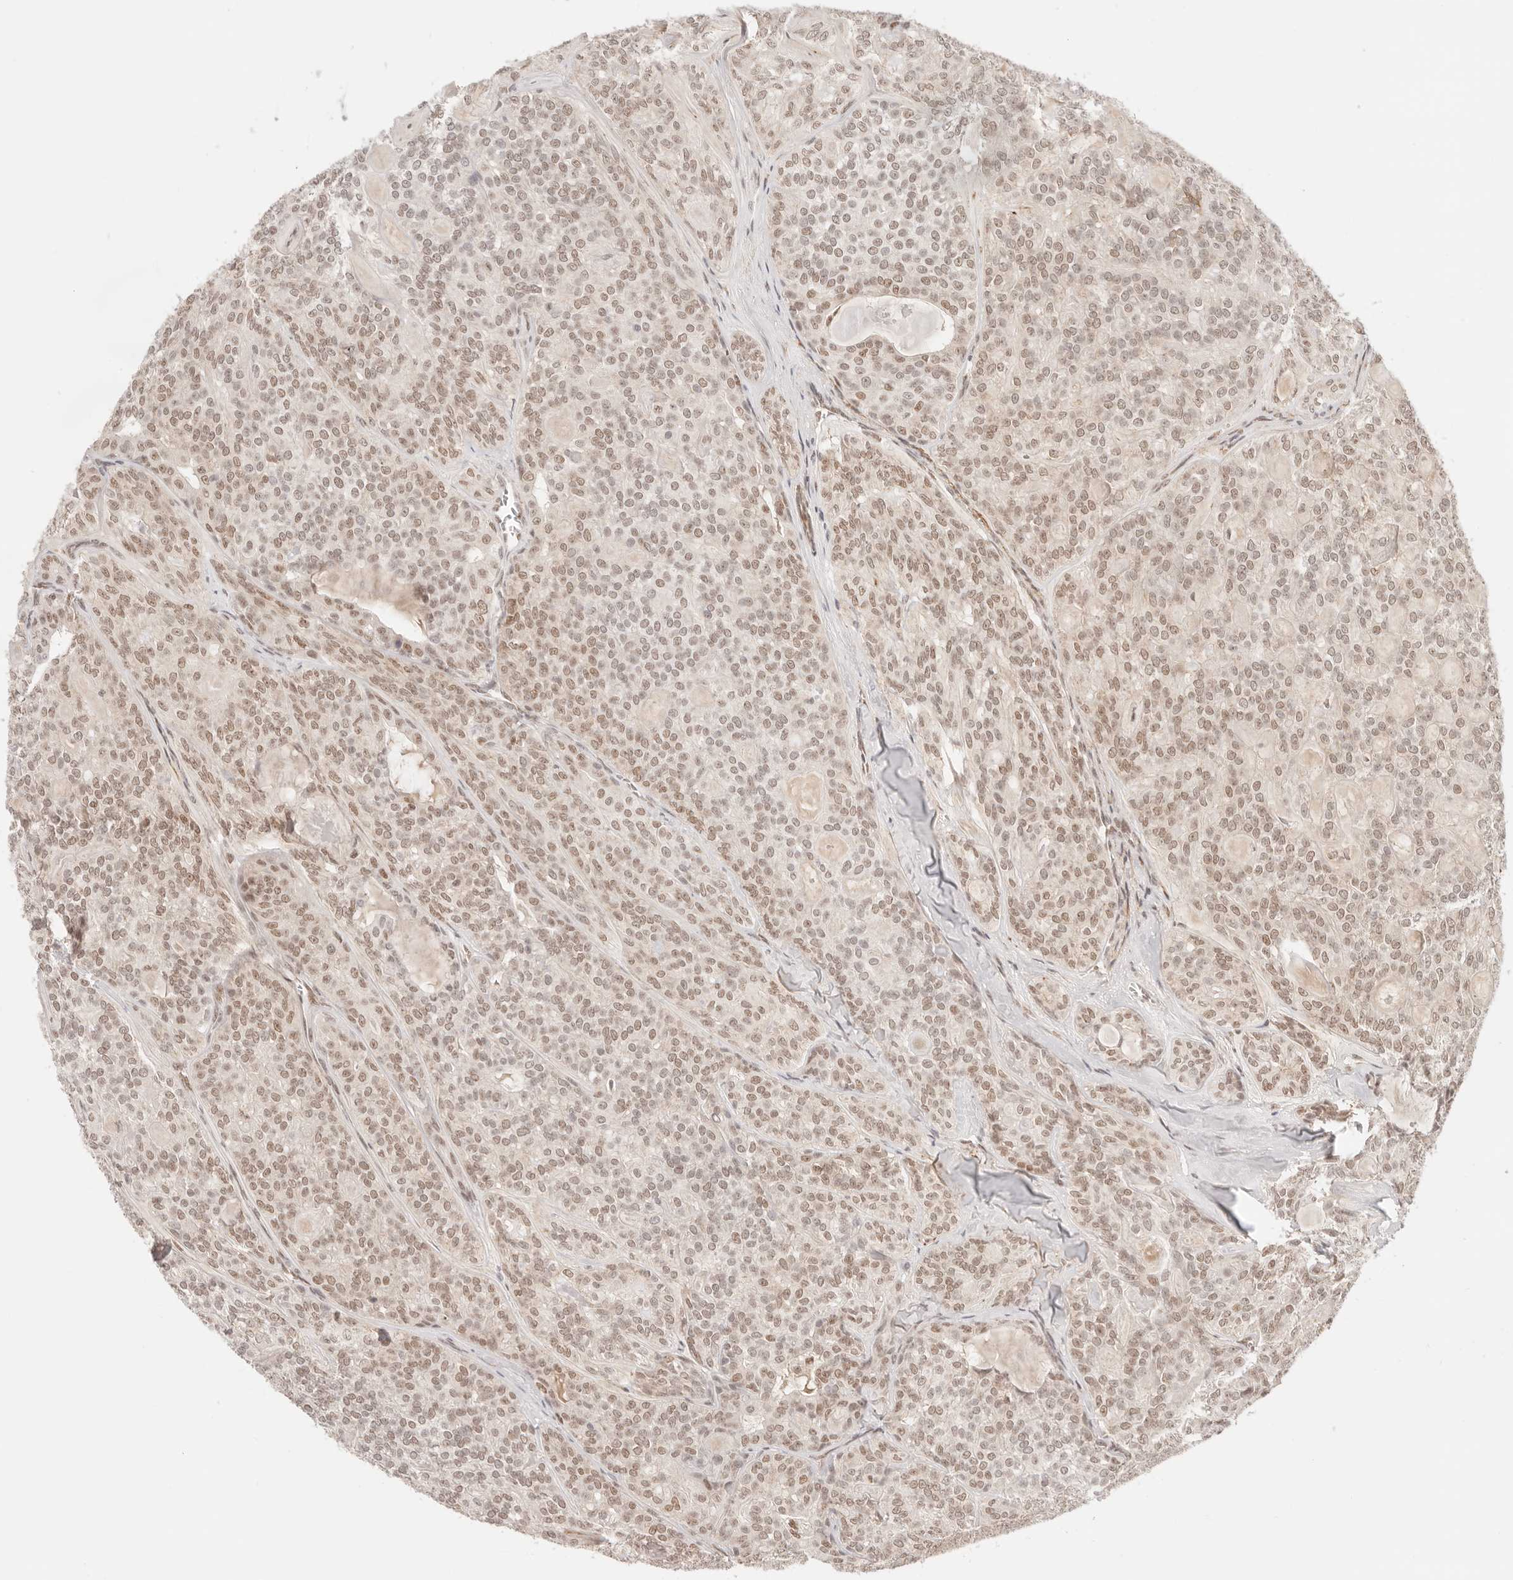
{"staining": {"intensity": "moderate", "quantity": ">75%", "location": "nuclear"}, "tissue": "head and neck cancer", "cell_type": "Tumor cells", "image_type": "cancer", "snomed": [{"axis": "morphology", "description": "Adenocarcinoma, NOS"}, {"axis": "topography", "description": "Head-Neck"}], "caption": "Head and neck cancer stained with a protein marker demonstrates moderate staining in tumor cells.", "gene": "GTF2E2", "patient": {"sex": "male", "age": 66}}